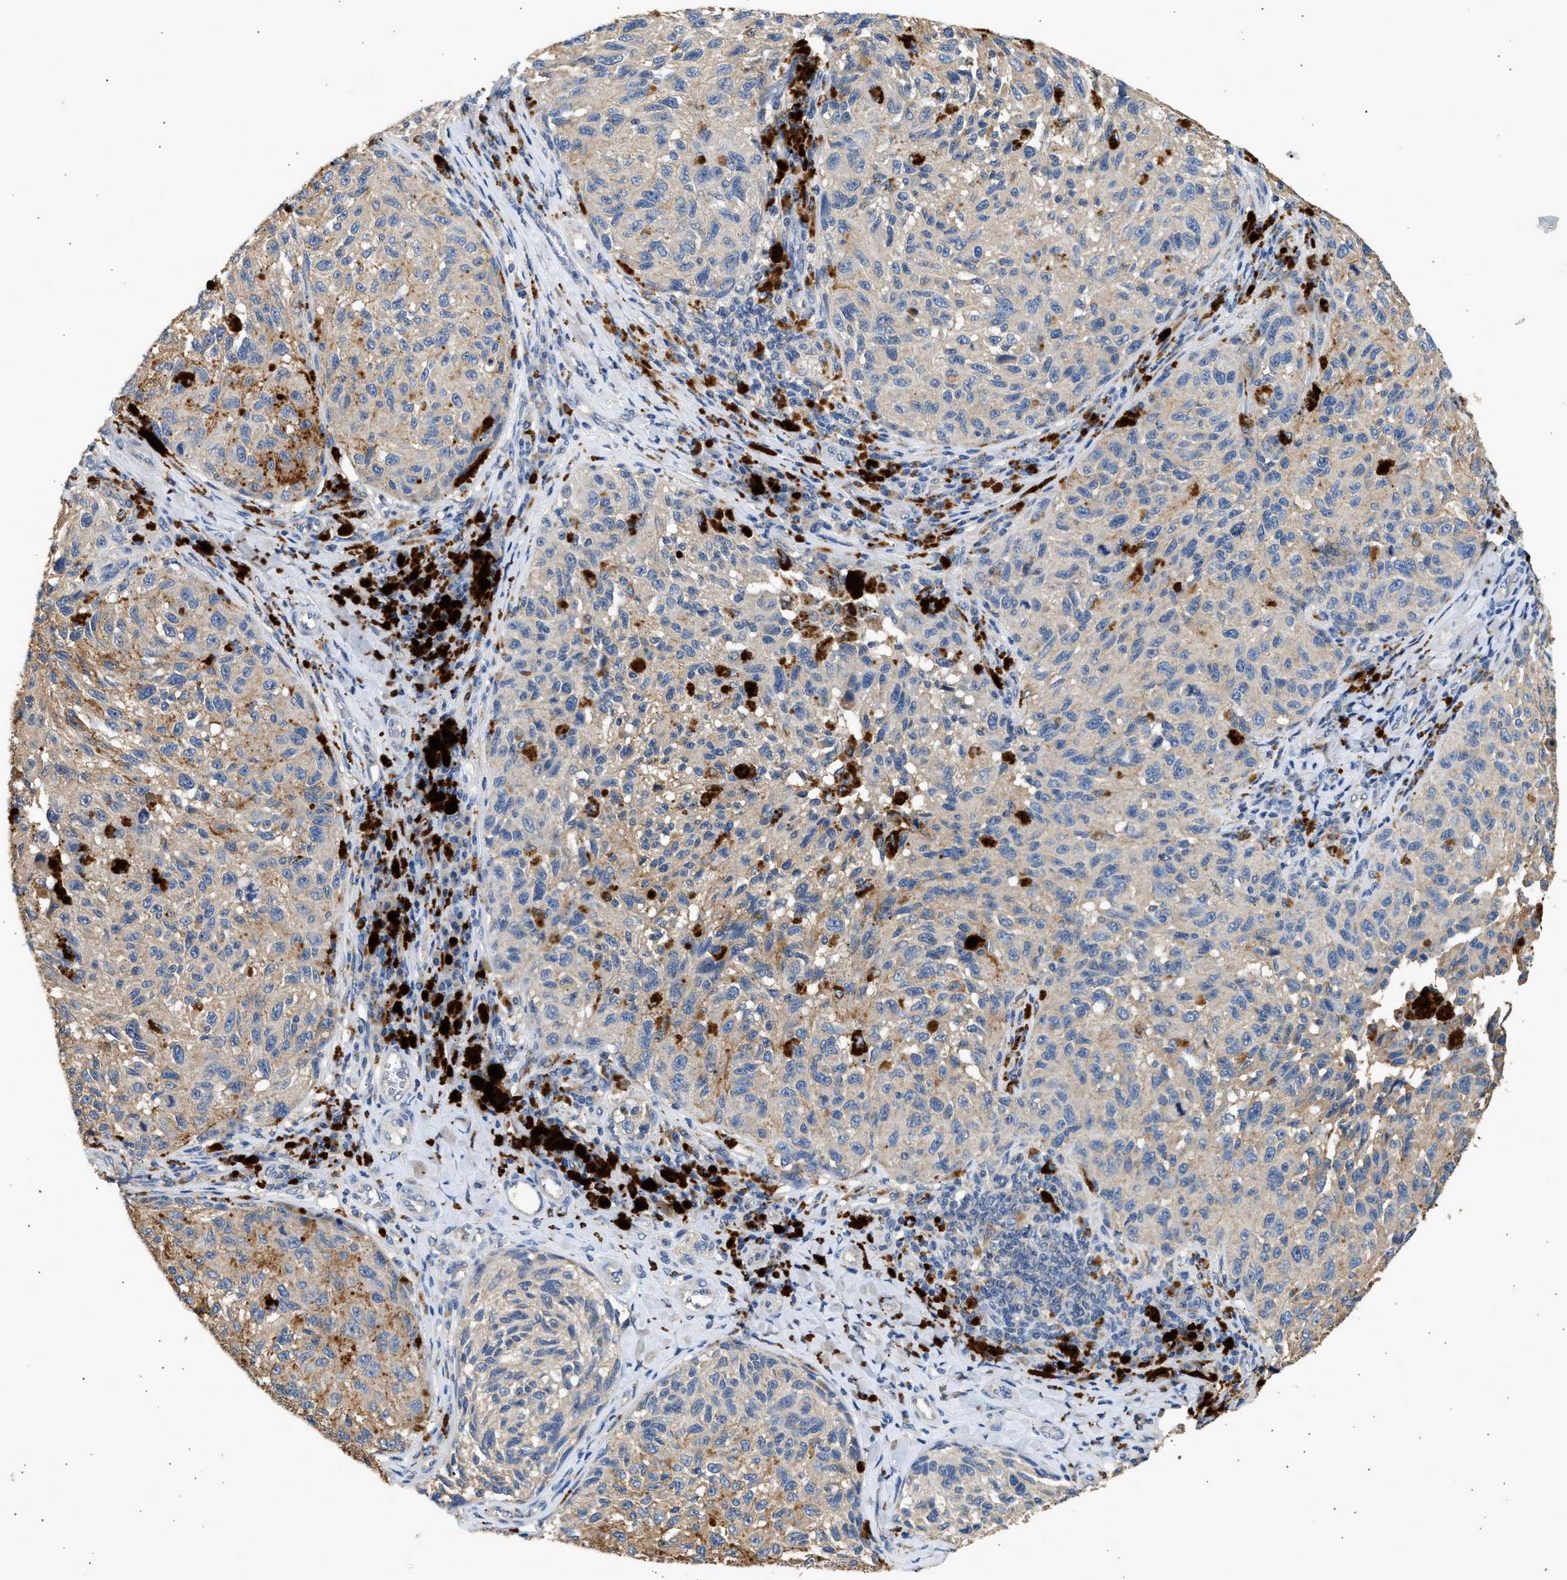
{"staining": {"intensity": "moderate", "quantity": "<25%", "location": "cytoplasmic/membranous"}, "tissue": "melanoma", "cell_type": "Tumor cells", "image_type": "cancer", "snomed": [{"axis": "morphology", "description": "Malignant melanoma, NOS"}, {"axis": "topography", "description": "Skin"}], "caption": "Human melanoma stained for a protein (brown) exhibits moderate cytoplasmic/membranous positive expression in approximately <25% of tumor cells.", "gene": "WDR31", "patient": {"sex": "female", "age": 73}}